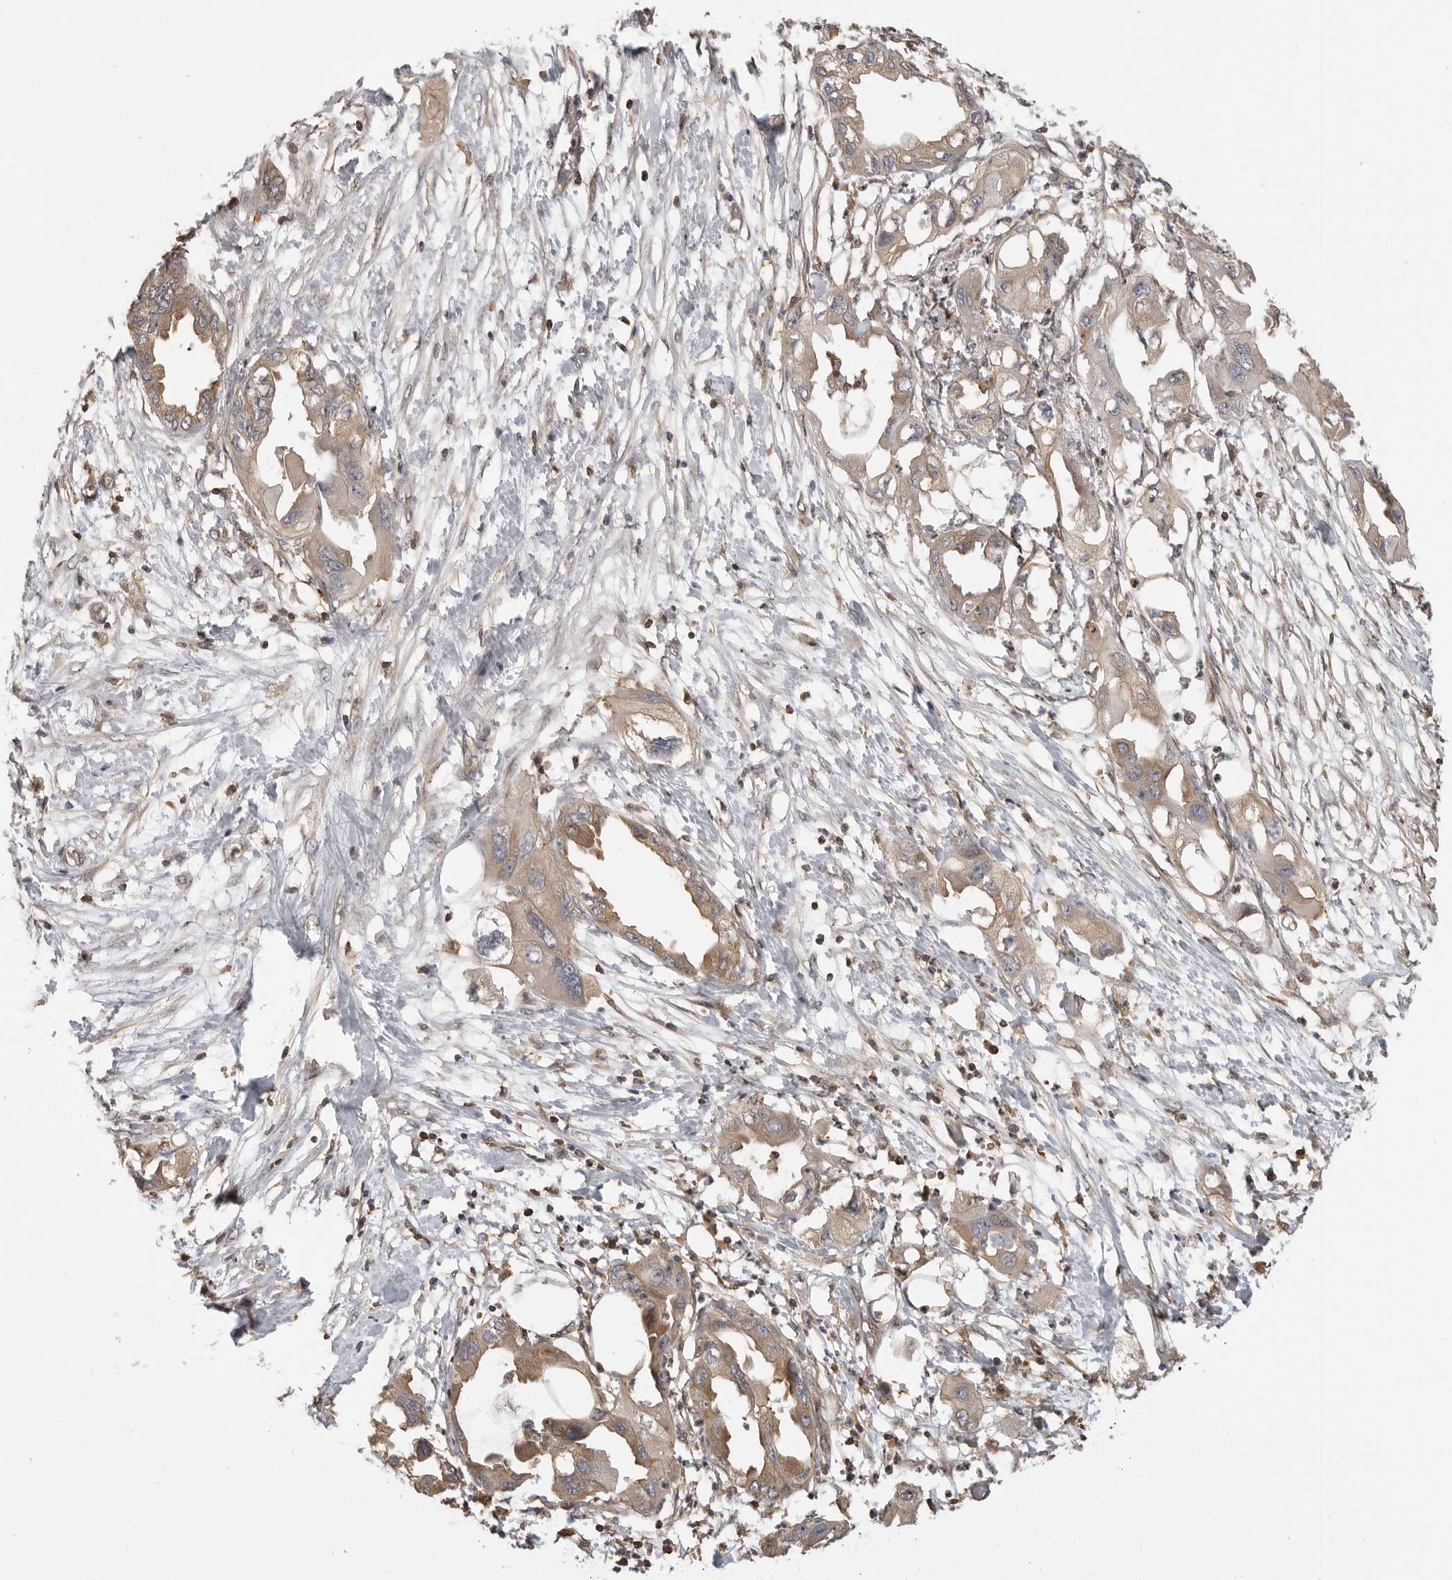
{"staining": {"intensity": "moderate", "quantity": "25%-75%", "location": "cytoplasmic/membranous"}, "tissue": "endometrial cancer", "cell_type": "Tumor cells", "image_type": "cancer", "snomed": [{"axis": "morphology", "description": "Adenocarcinoma, NOS"}, {"axis": "morphology", "description": "Adenocarcinoma, metastatic, NOS"}, {"axis": "topography", "description": "Adipose tissue"}, {"axis": "topography", "description": "Endometrium"}], "caption": "Metastatic adenocarcinoma (endometrial) stained for a protein (brown) displays moderate cytoplasmic/membranous positive positivity in approximately 25%-75% of tumor cells.", "gene": "ERN1", "patient": {"sex": "female", "age": 67}}